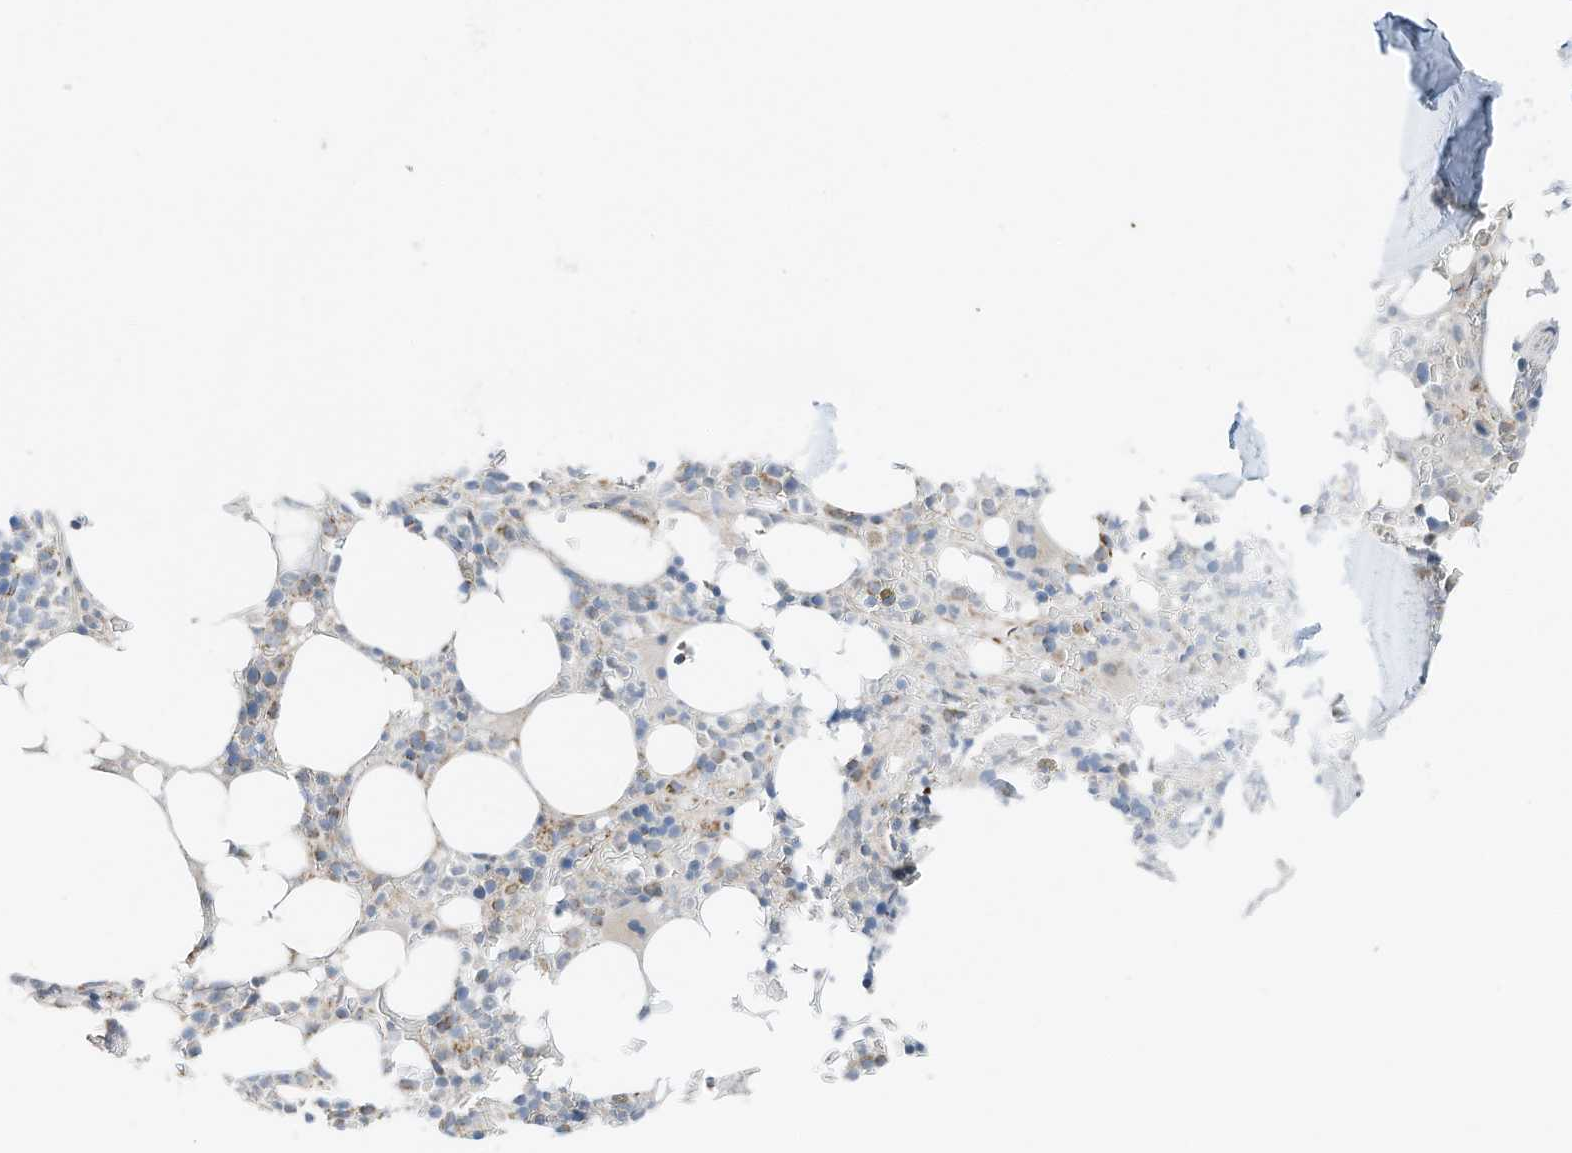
{"staining": {"intensity": "moderate", "quantity": "<25%", "location": "cytoplasmic/membranous"}, "tissue": "bone marrow", "cell_type": "Hematopoietic cells", "image_type": "normal", "snomed": [{"axis": "morphology", "description": "Normal tissue, NOS"}, {"axis": "topography", "description": "Bone marrow"}], "caption": "Protein staining of normal bone marrow reveals moderate cytoplasmic/membranous positivity in approximately <25% of hematopoietic cells.", "gene": "RMND1", "patient": {"sex": "male", "age": 58}}